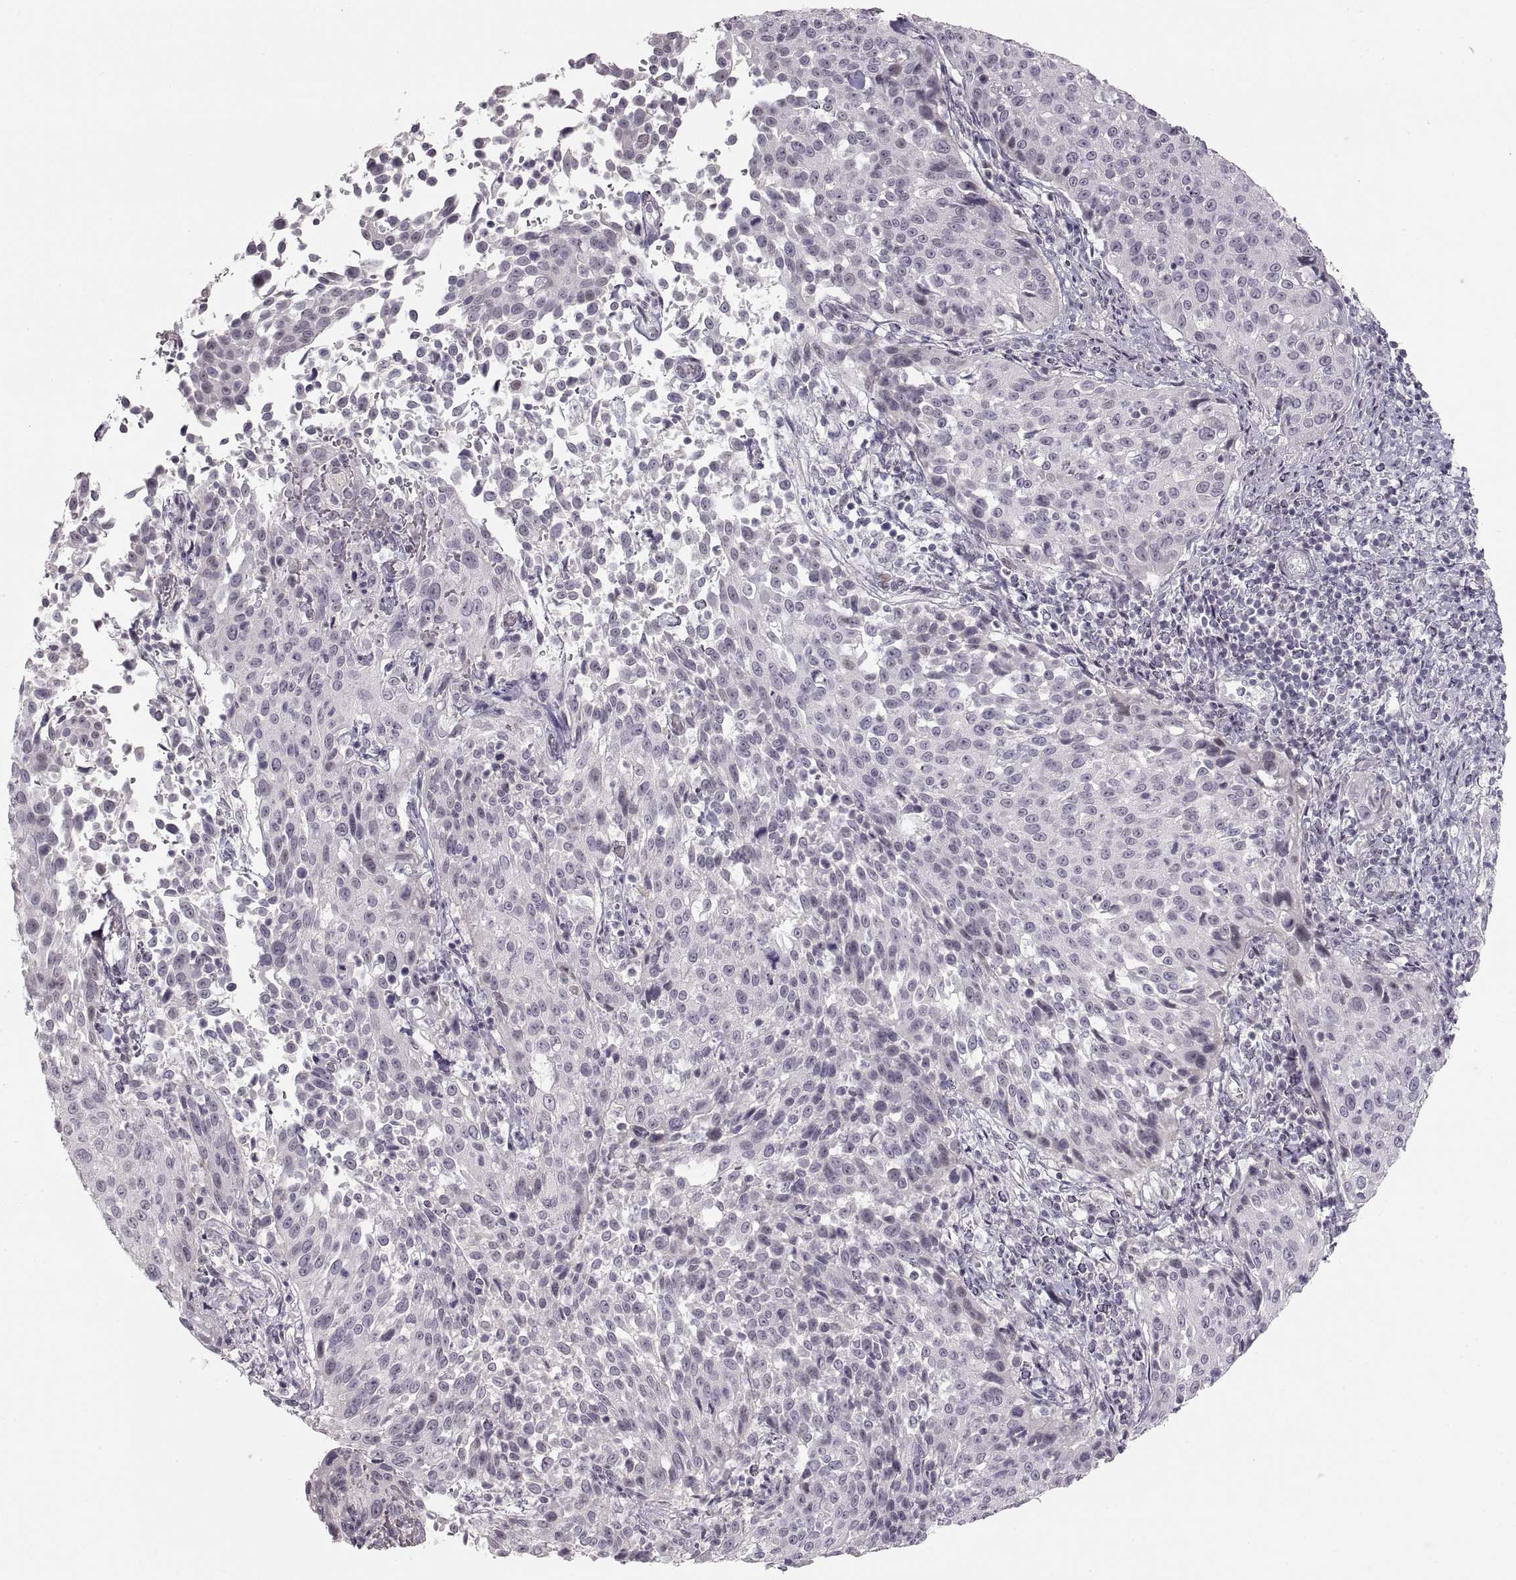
{"staining": {"intensity": "negative", "quantity": "none", "location": "none"}, "tissue": "cervical cancer", "cell_type": "Tumor cells", "image_type": "cancer", "snomed": [{"axis": "morphology", "description": "Squamous cell carcinoma, NOS"}, {"axis": "topography", "description": "Cervix"}], "caption": "The immunohistochemistry (IHC) image has no significant positivity in tumor cells of cervical cancer tissue.", "gene": "PCSK2", "patient": {"sex": "female", "age": 26}}